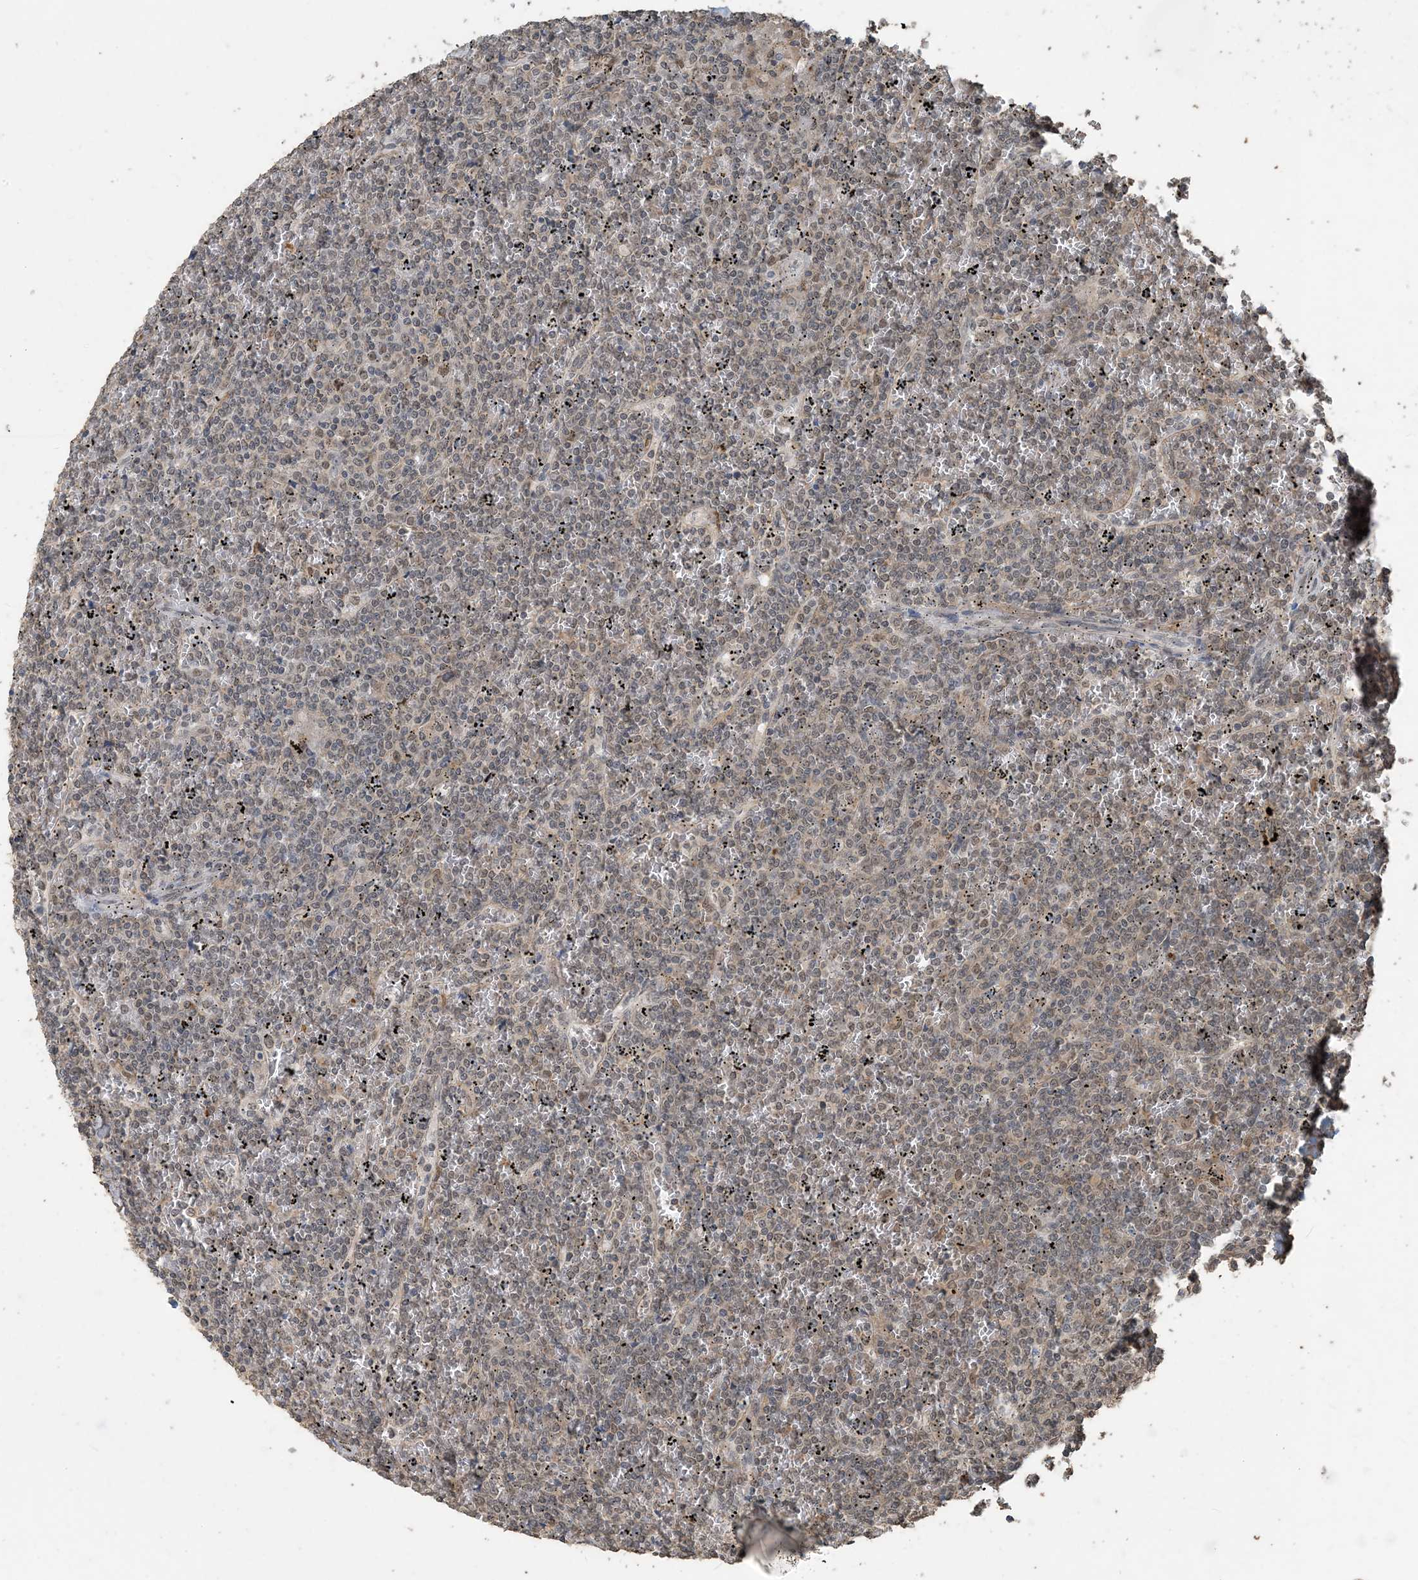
{"staining": {"intensity": "weak", "quantity": "25%-75%", "location": "nuclear"}, "tissue": "lymphoma", "cell_type": "Tumor cells", "image_type": "cancer", "snomed": [{"axis": "morphology", "description": "Malignant lymphoma, non-Hodgkin's type, Low grade"}, {"axis": "topography", "description": "Spleen"}], "caption": "Immunohistochemical staining of low-grade malignant lymphoma, non-Hodgkin's type exhibits low levels of weak nuclear protein staining in approximately 25%-75% of tumor cells. (Stains: DAB (3,3'-diaminobenzidine) in brown, nuclei in blue, Microscopy: brightfield microscopy at high magnification).", "gene": "ZC3H12A", "patient": {"sex": "female", "age": 19}}